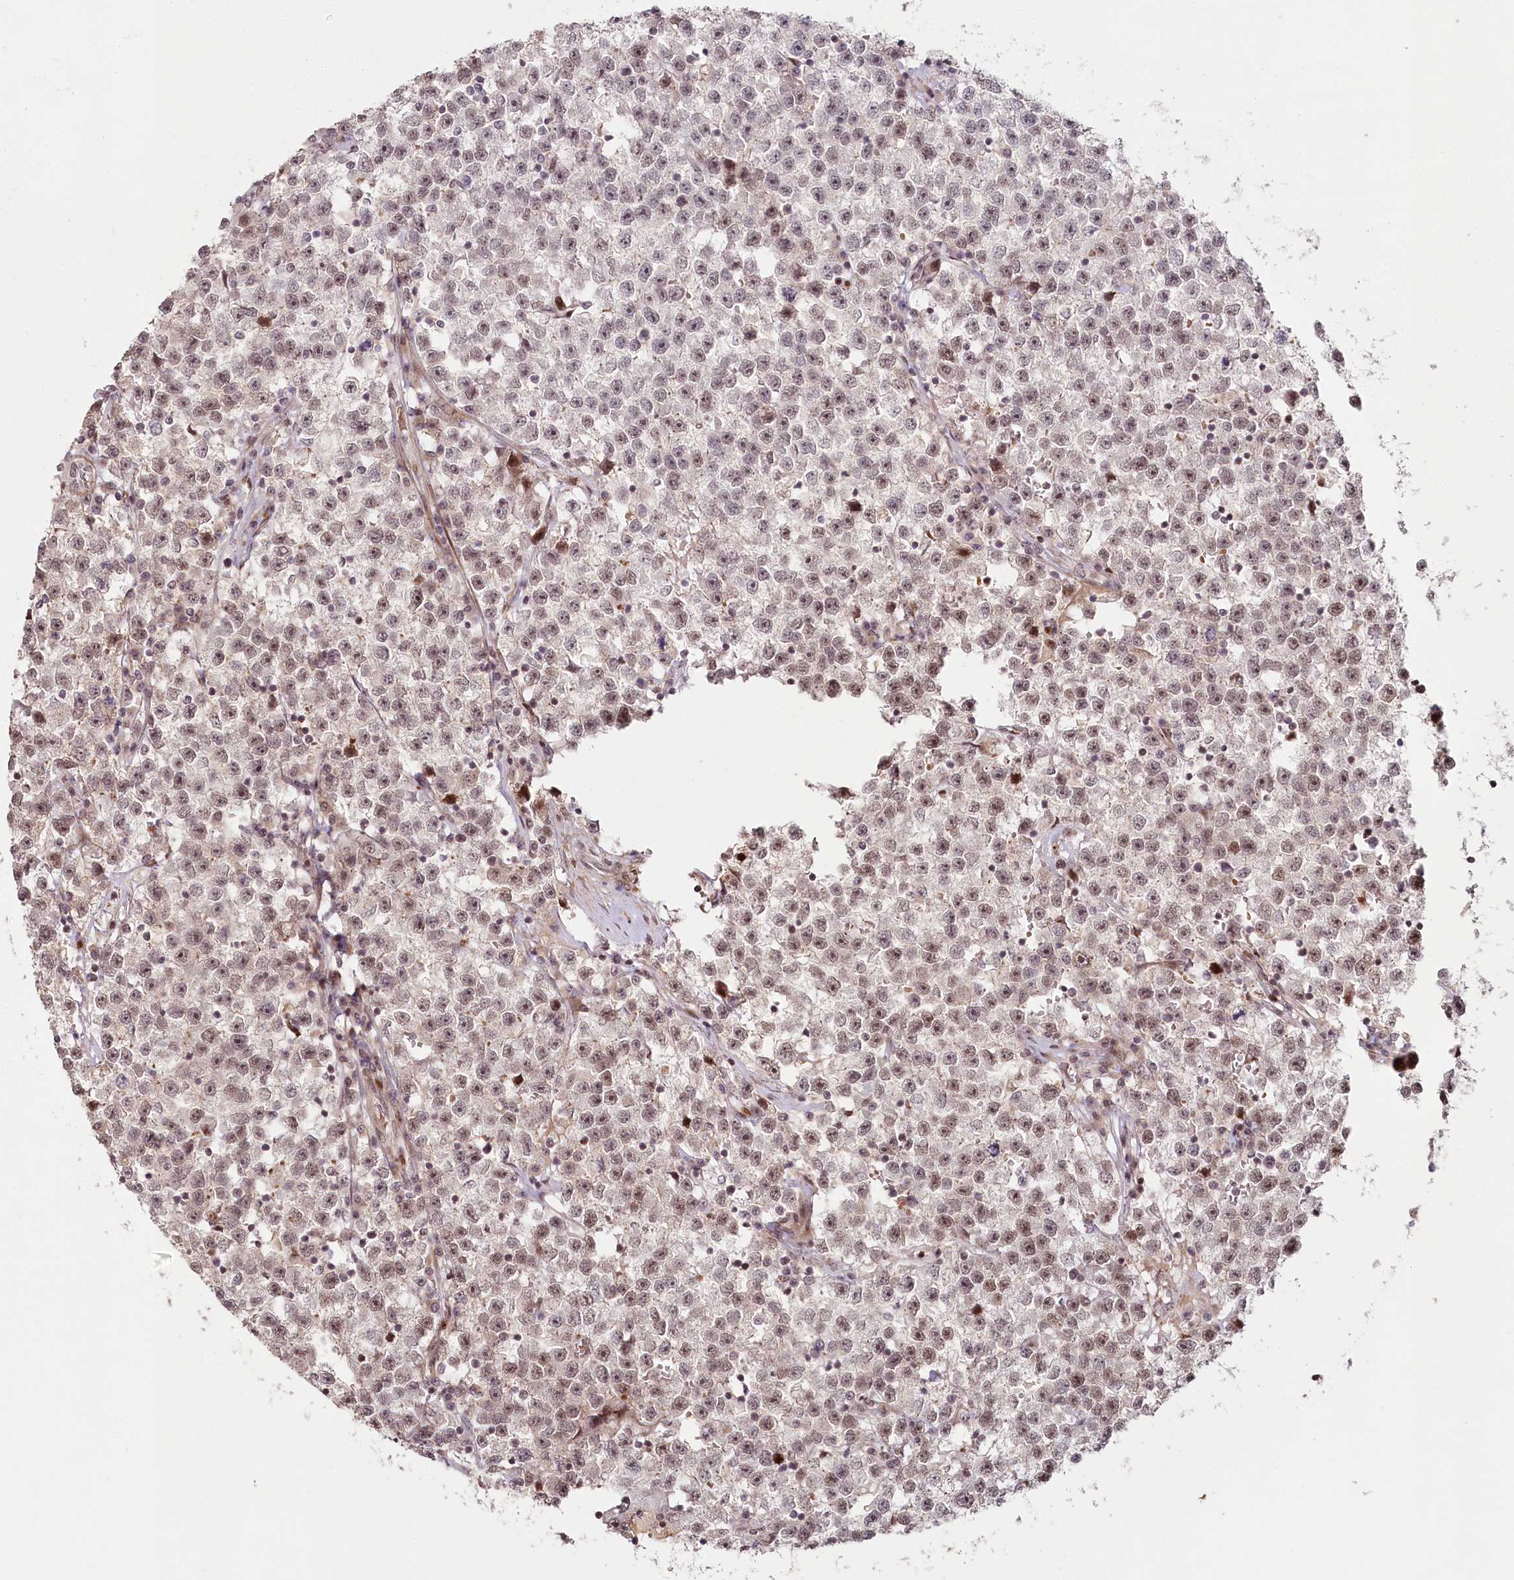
{"staining": {"intensity": "moderate", "quantity": "25%-75%", "location": "nuclear"}, "tissue": "testis cancer", "cell_type": "Tumor cells", "image_type": "cancer", "snomed": [{"axis": "morphology", "description": "Seminoma, NOS"}, {"axis": "topography", "description": "Testis"}], "caption": "Immunohistochemical staining of human testis seminoma reveals medium levels of moderate nuclear protein positivity in approximately 25%-75% of tumor cells. The staining was performed using DAB to visualize the protein expression in brown, while the nuclei were stained in blue with hematoxylin (Magnification: 20x).", "gene": "FAM204A", "patient": {"sex": "male", "age": 22}}